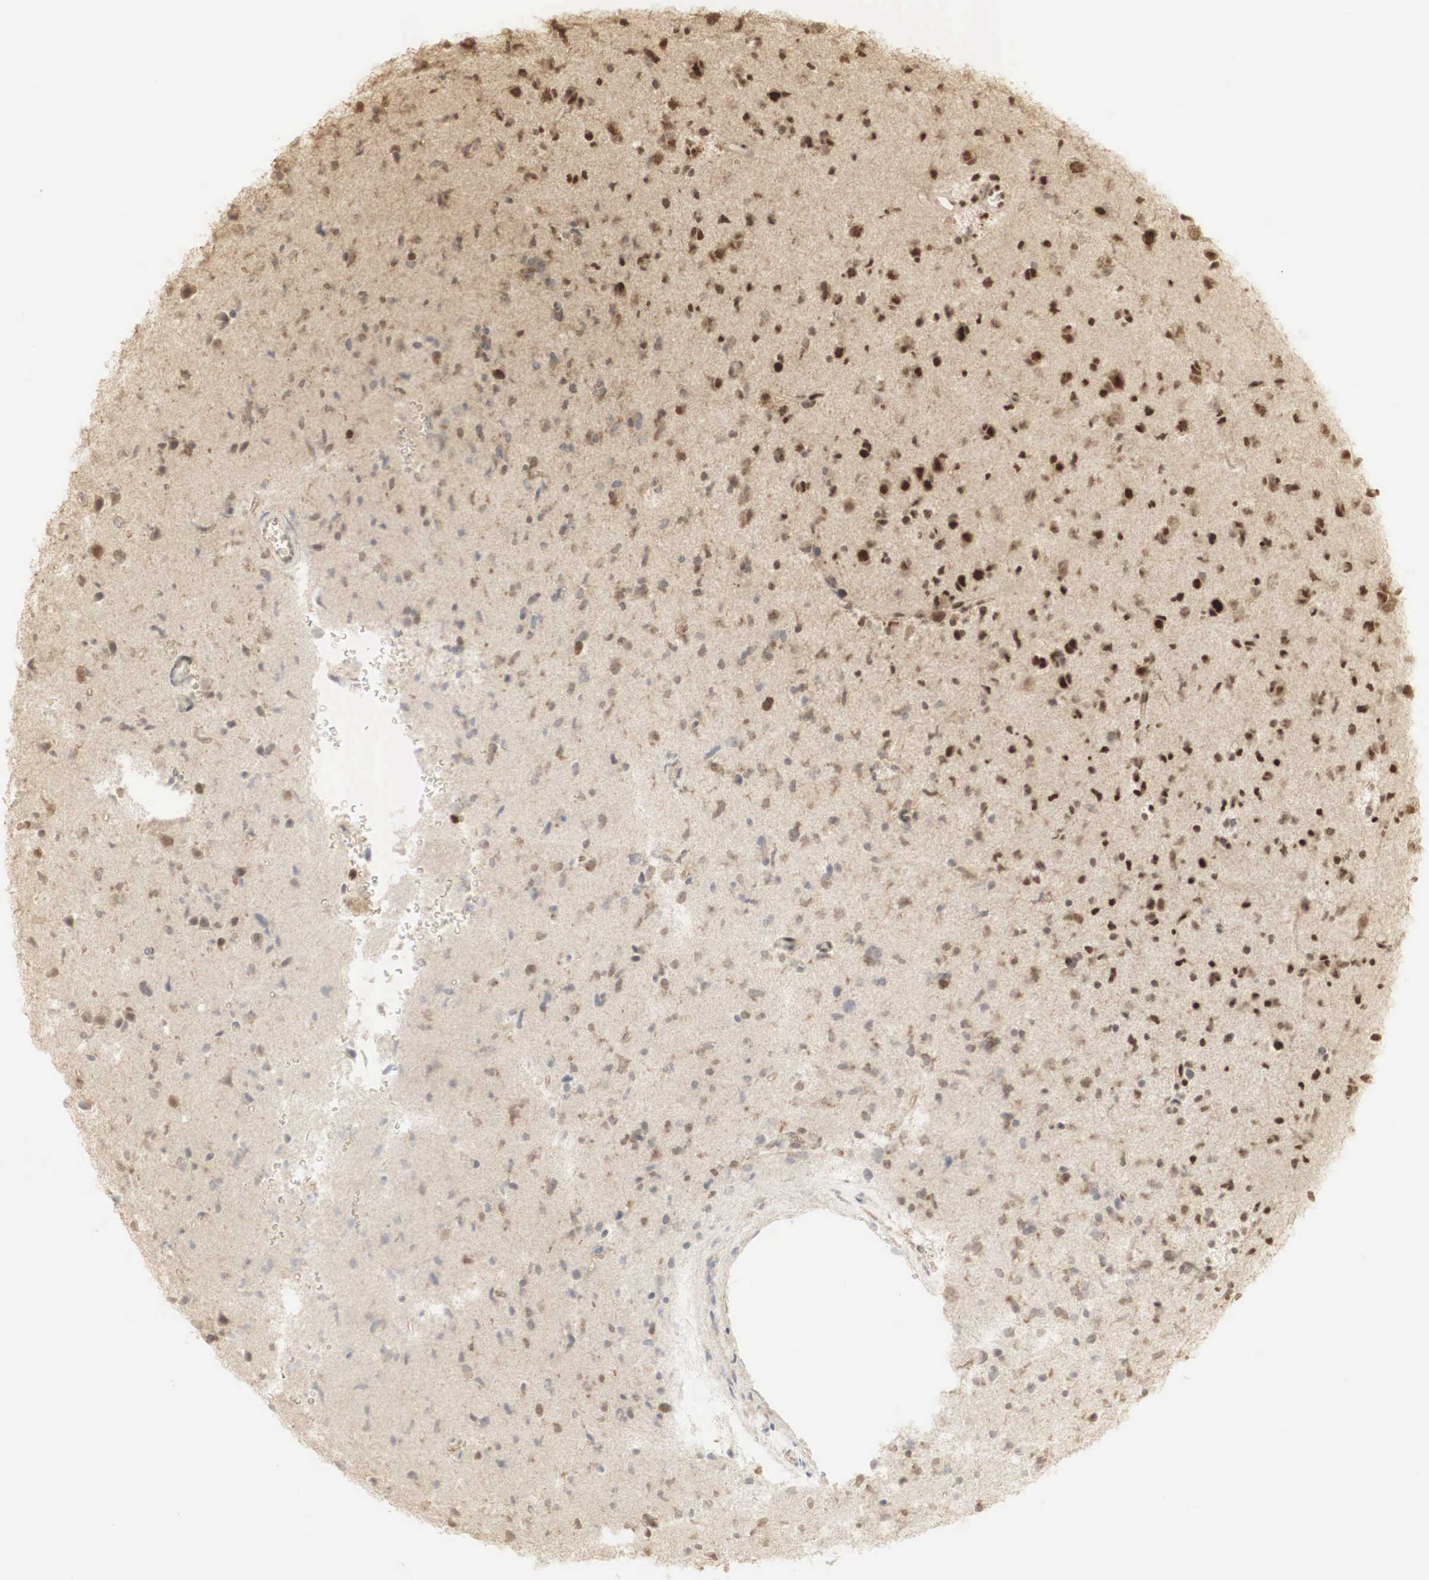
{"staining": {"intensity": "moderate", "quantity": "25%-75%", "location": "cytoplasmic/membranous,nuclear"}, "tissue": "glioma", "cell_type": "Tumor cells", "image_type": "cancer", "snomed": [{"axis": "morphology", "description": "Glioma, malignant, Low grade"}, {"axis": "topography", "description": "Brain"}], "caption": "Protein analysis of malignant glioma (low-grade) tissue demonstrates moderate cytoplasmic/membranous and nuclear positivity in approximately 25%-75% of tumor cells. (brown staining indicates protein expression, while blue staining denotes nuclei).", "gene": "RNF113A", "patient": {"sex": "female", "age": 46}}